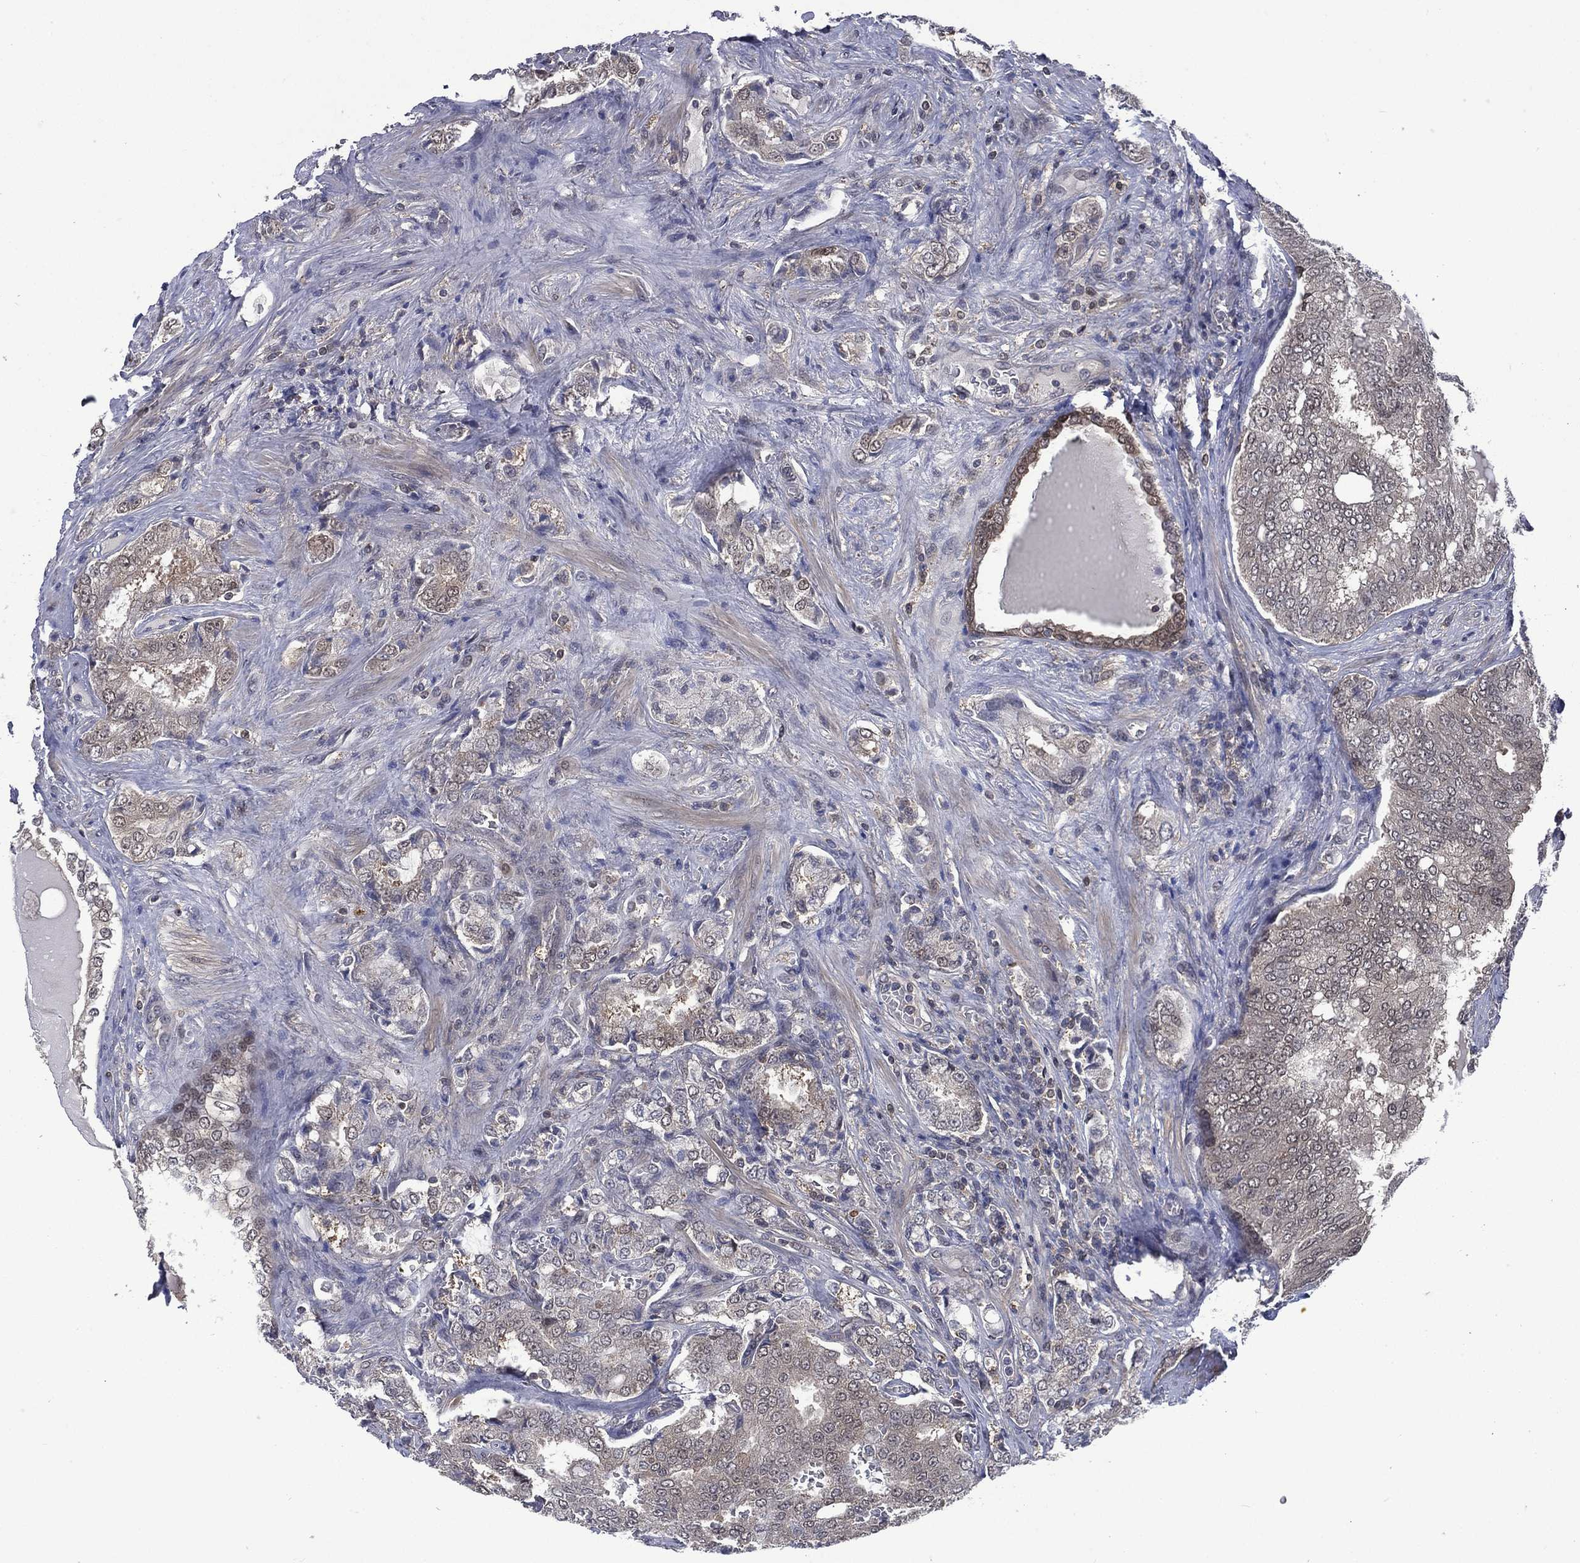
{"staining": {"intensity": "weak", "quantity": "<25%", "location": "cytoplasmic/membranous,nuclear"}, "tissue": "prostate cancer", "cell_type": "Tumor cells", "image_type": "cancer", "snomed": [{"axis": "morphology", "description": "Adenocarcinoma, NOS"}, {"axis": "topography", "description": "Prostate"}], "caption": "IHC of prostate cancer displays no expression in tumor cells.", "gene": "MTAP", "patient": {"sex": "male", "age": 65}}